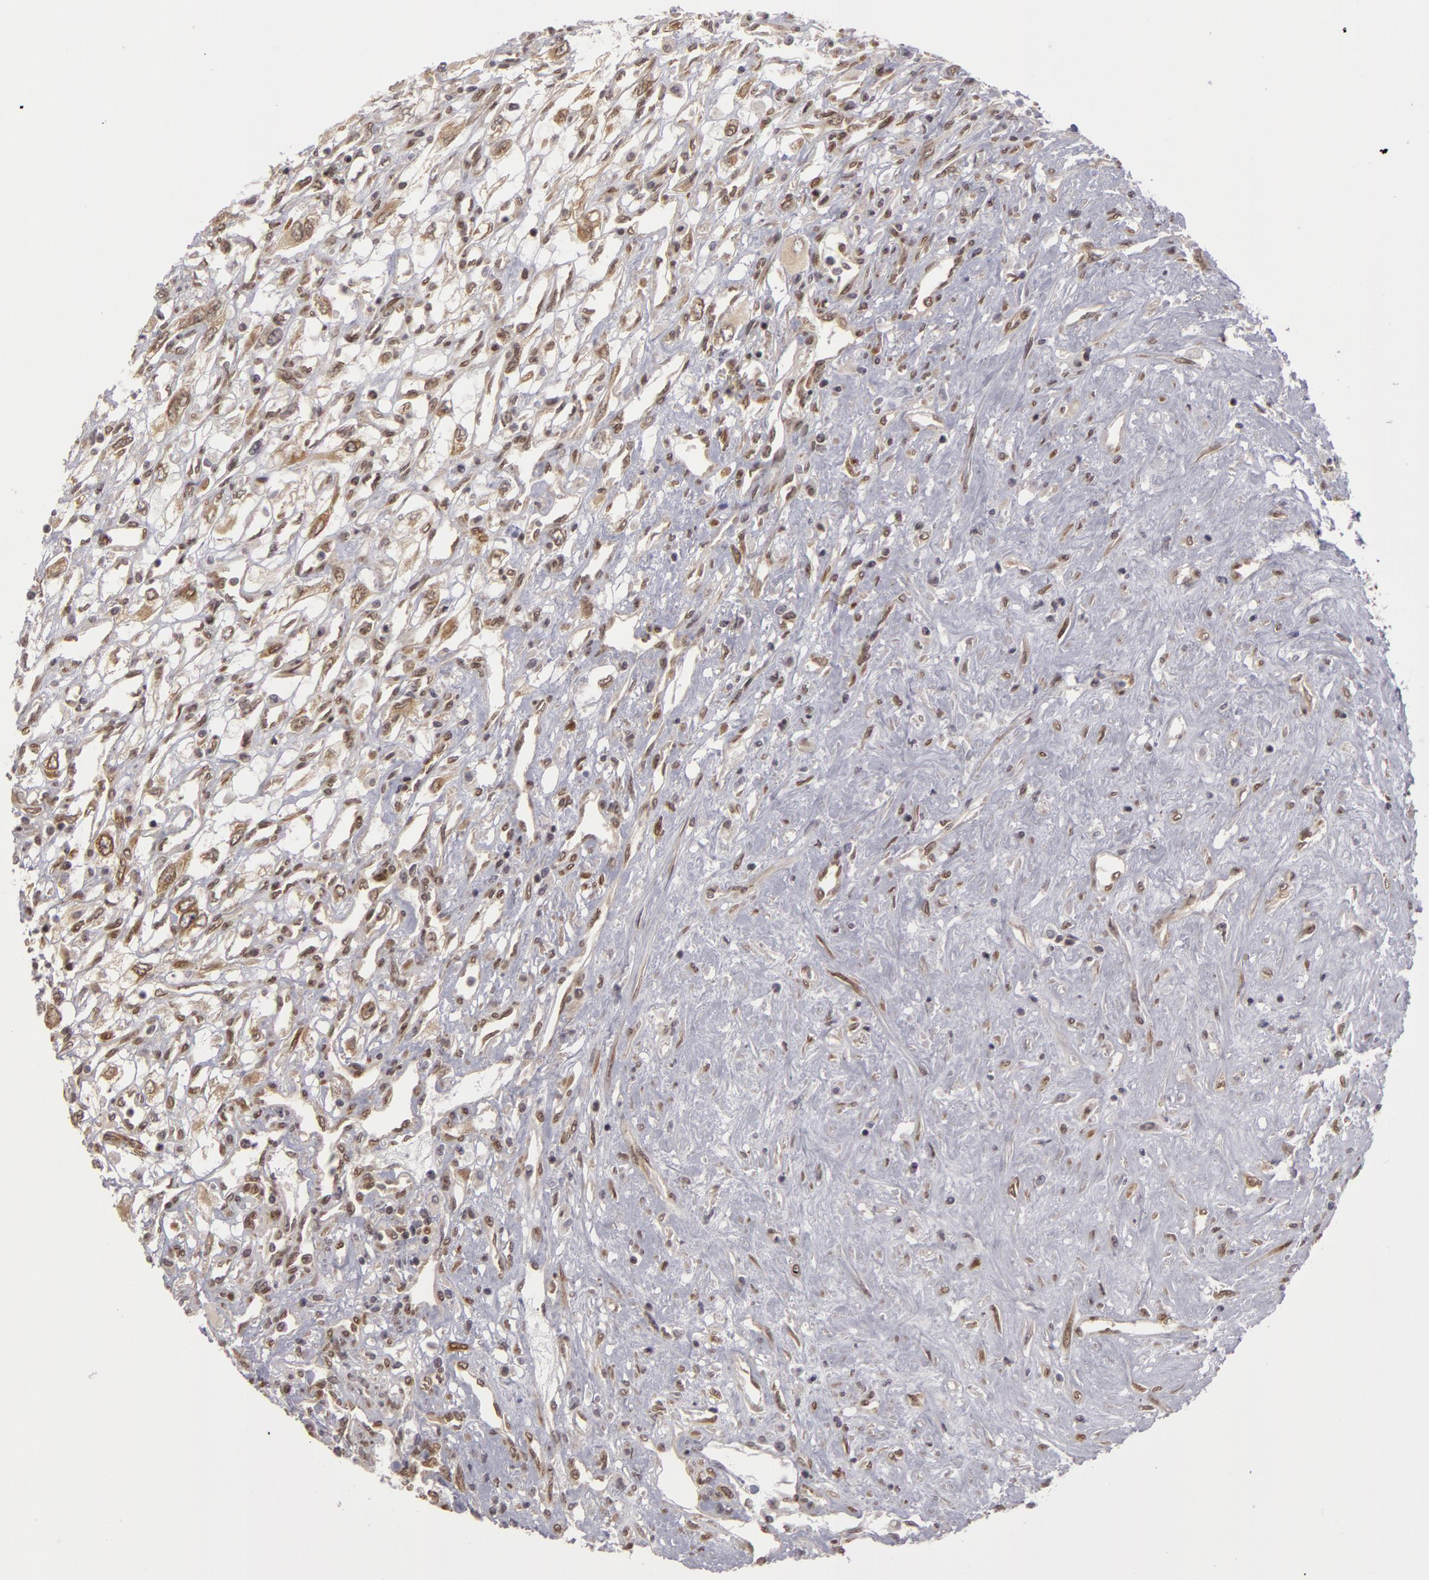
{"staining": {"intensity": "weak", "quantity": "25%-75%", "location": "cytoplasmic/membranous,nuclear"}, "tissue": "renal cancer", "cell_type": "Tumor cells", "image_type": "cancer", "snomed": [{"axis": "morphology", "description": "Adenocarcinoma, NOS"}, {"axis": "topography", "description": "Kidney"}], "caption": "An image of renal cancer (adenocarcinoma) stained for a protein exhibits weak cytoplasmic/membranous and nuclear brown staining in tumor cells.", "gene": "ZNF133", "patient": {"sex": "male", "age": 57}}